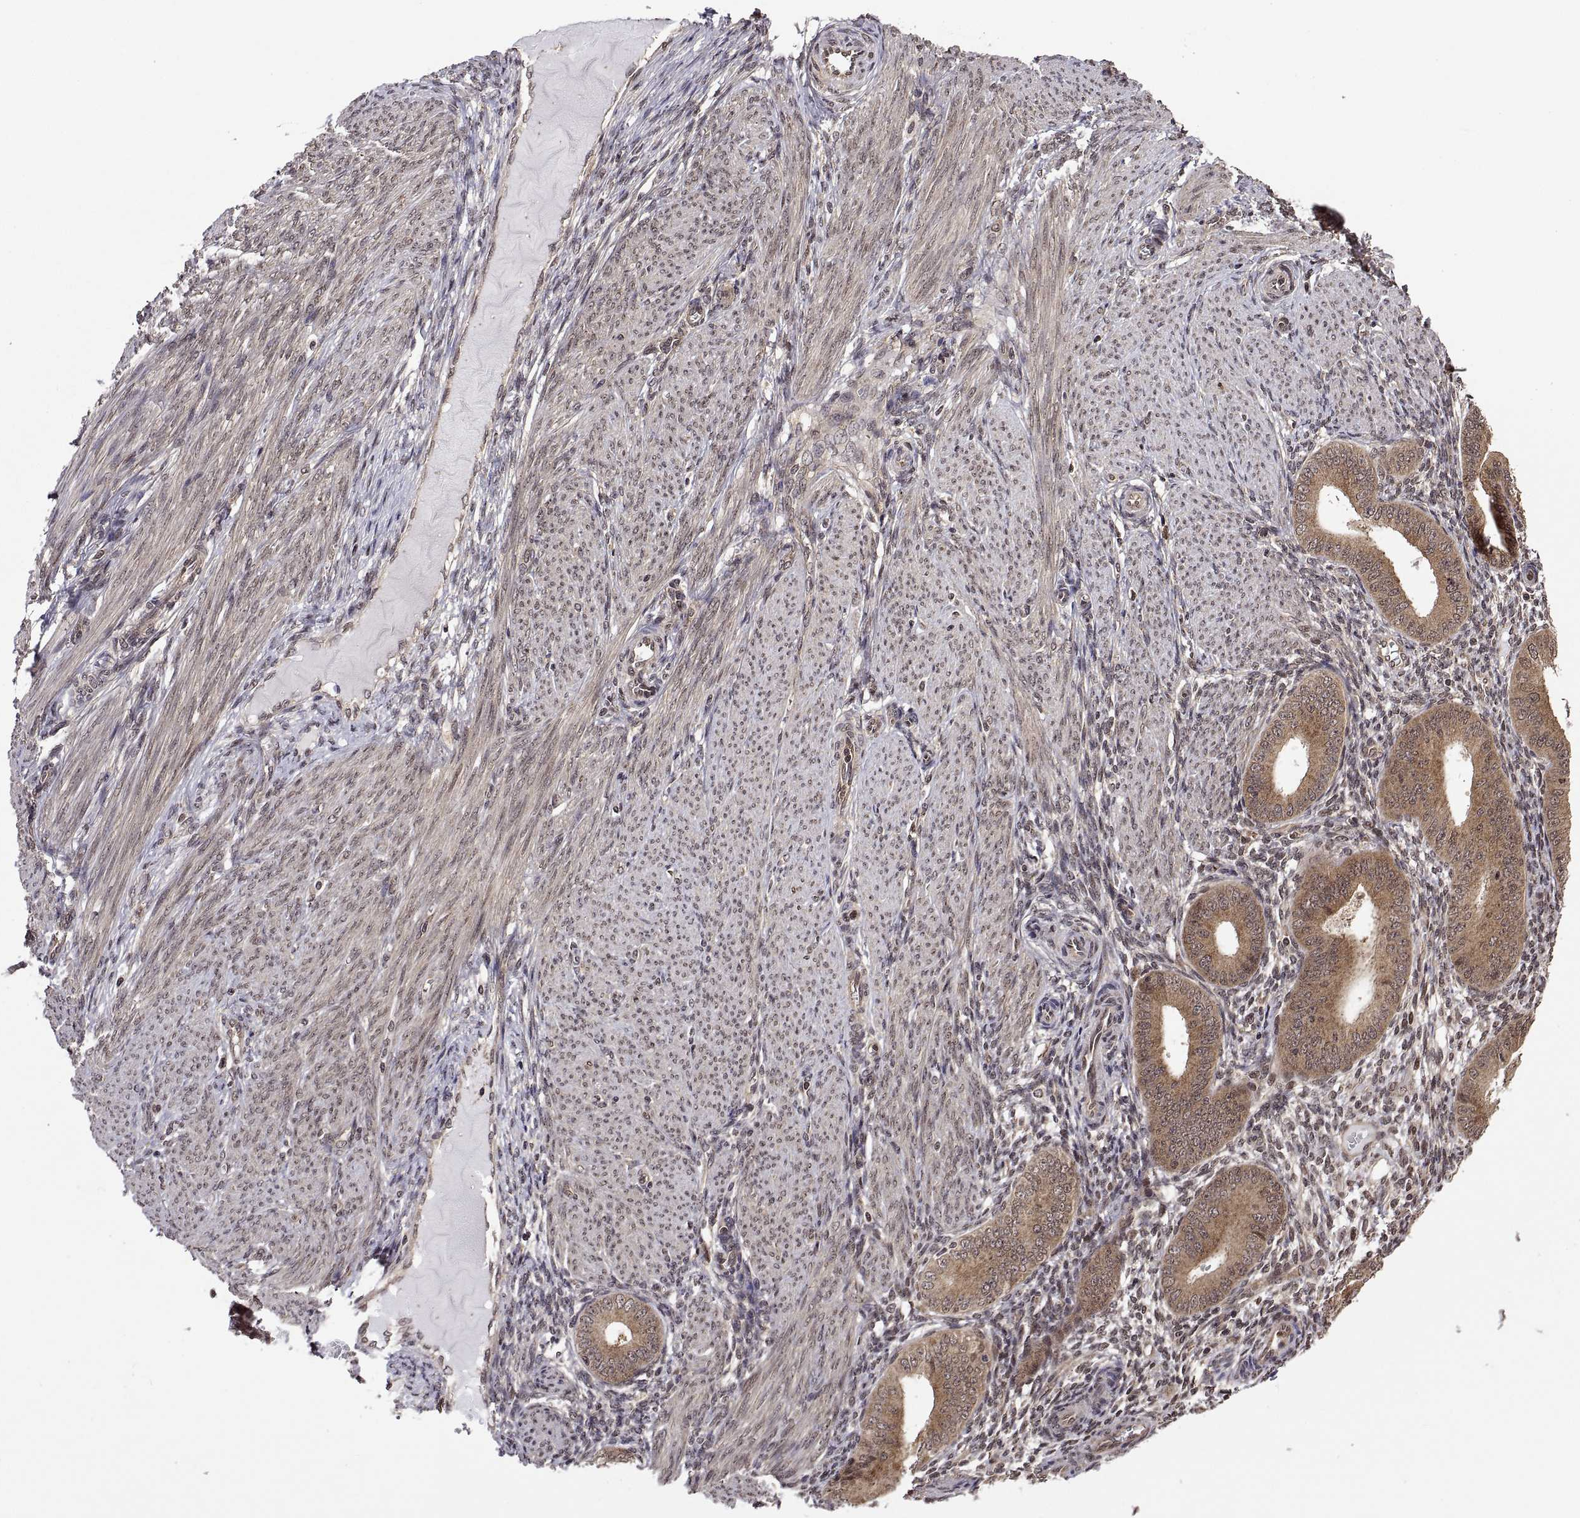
{"staining": {"intensity": "weak", "quantity": "<25%", "location": "nuclear"}, "tissue": "endometrium", "cell_type": "Cells in endometrial stroma", "image_type": "normal", "snomed": [{"axis": "morphology", "description": "Normal tissue, NOS"}, {"axis": "topography", "description": "Endometrium"}], "caption": "Immunohistochemistry histopathology image of benign endometrium: human endometrium stained with DAB (3,3'-diaminobenzidine) displays no significant protein positivity in cells in endometrial stroma. Nuclei are stained in blue.", "gene": "ZNRF2", "patient": {"sex": "female", "age": 39}}